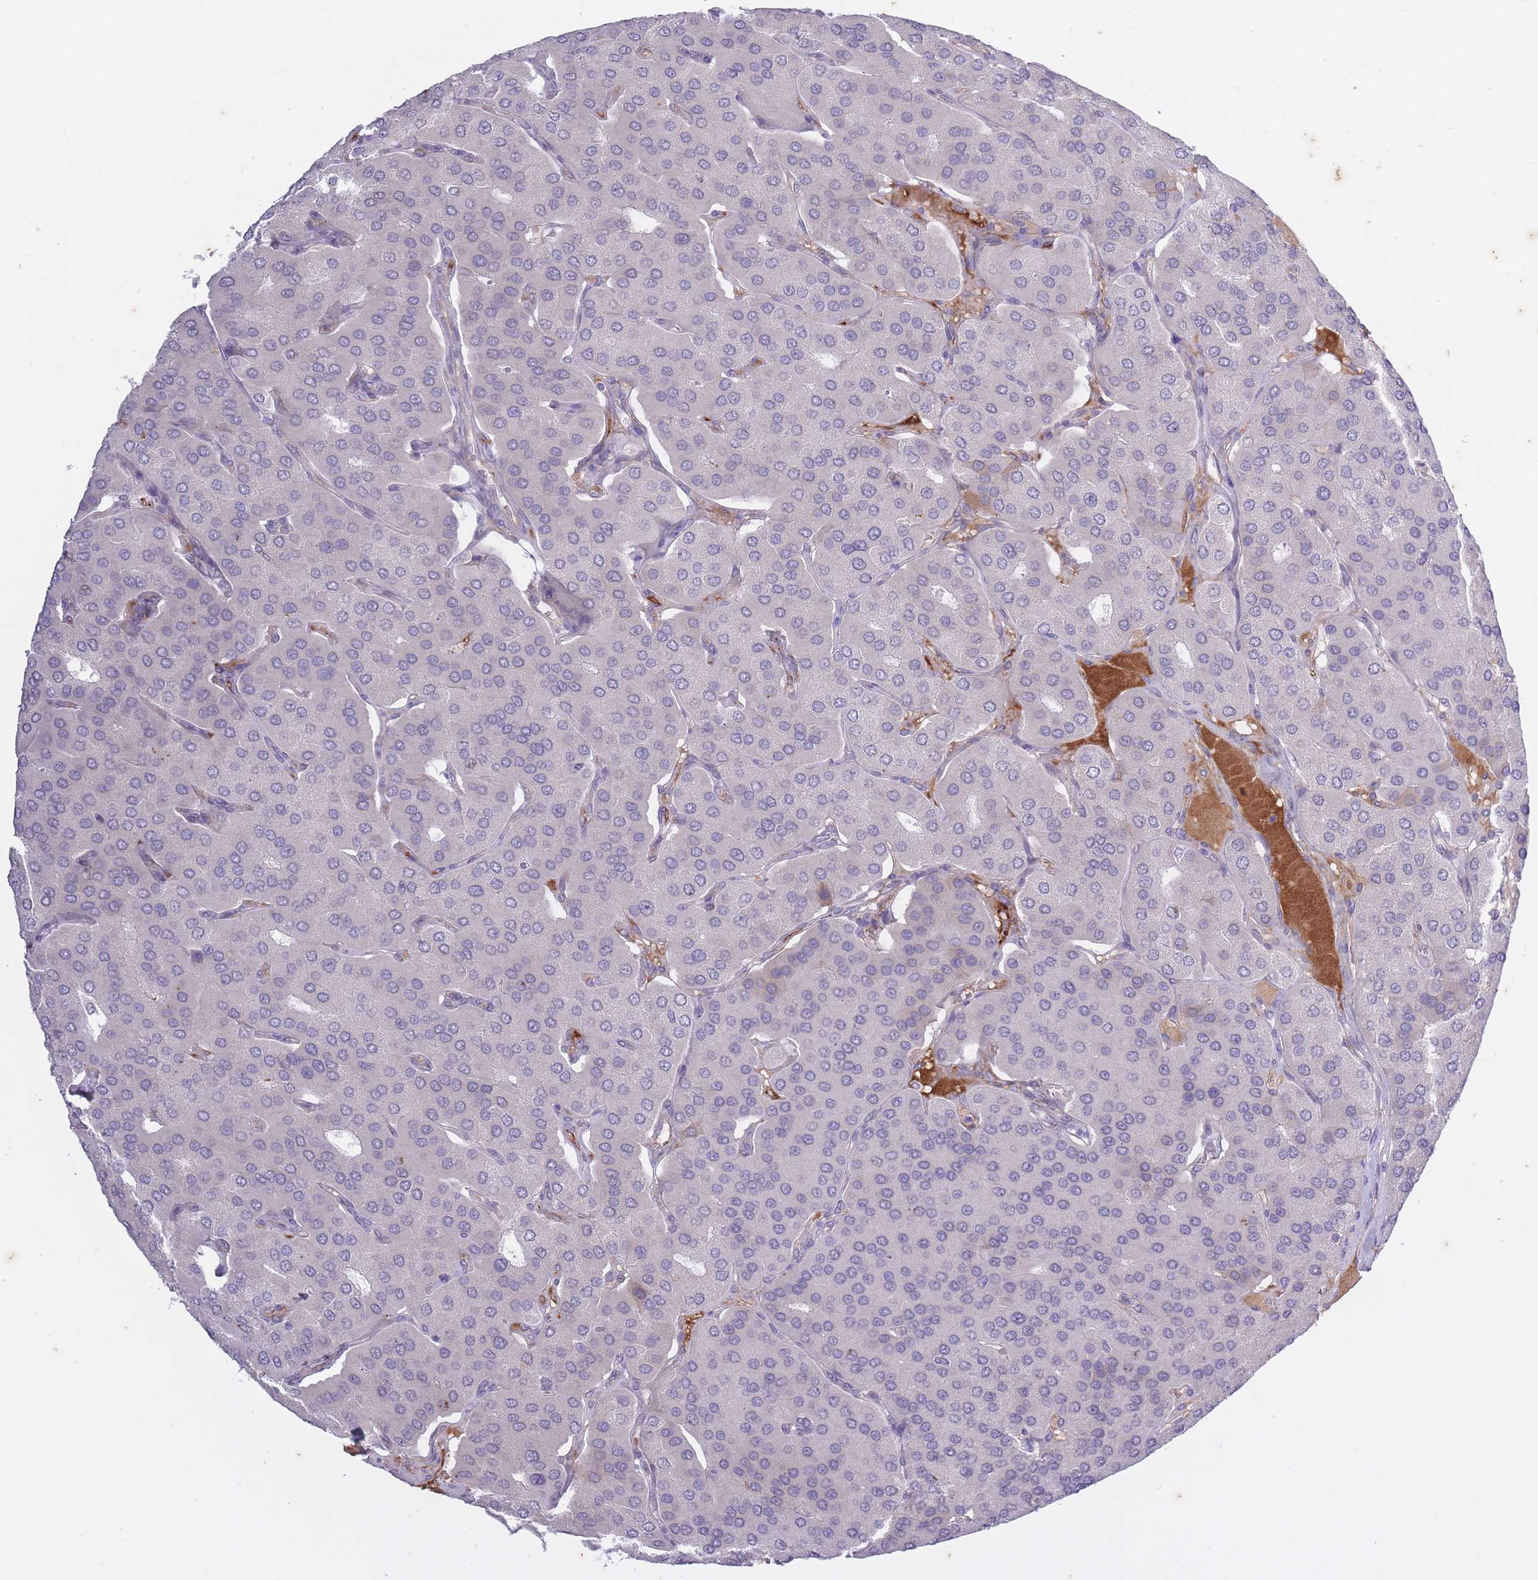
{"staining": {"intensity": "negative", "quantity": "none", "location": "none"}, "tissue": "parathyroid gland", "cell_type": "Glandular cells", "image_type": "normal", "snomed": [{"axis": "morphology", "description": "Normal tissue, NOS"}, {"axis": "morphology", "description": "Adenoma, NOS"}, {"axis": "topography", "description": "Parathyroid gland"}], "caption": "The immunohistochemistry (IHC) image has no significant expression in glandular cells of parathyroid gland. (Stains: DAB (3,3'-diaminobenzidine) IHC with hematoxylin counter stain, Microscopy: brightfield microscopy at high magnification).", "gene": "ARPIN", "patient": {"sex": "female", "age": 86}}